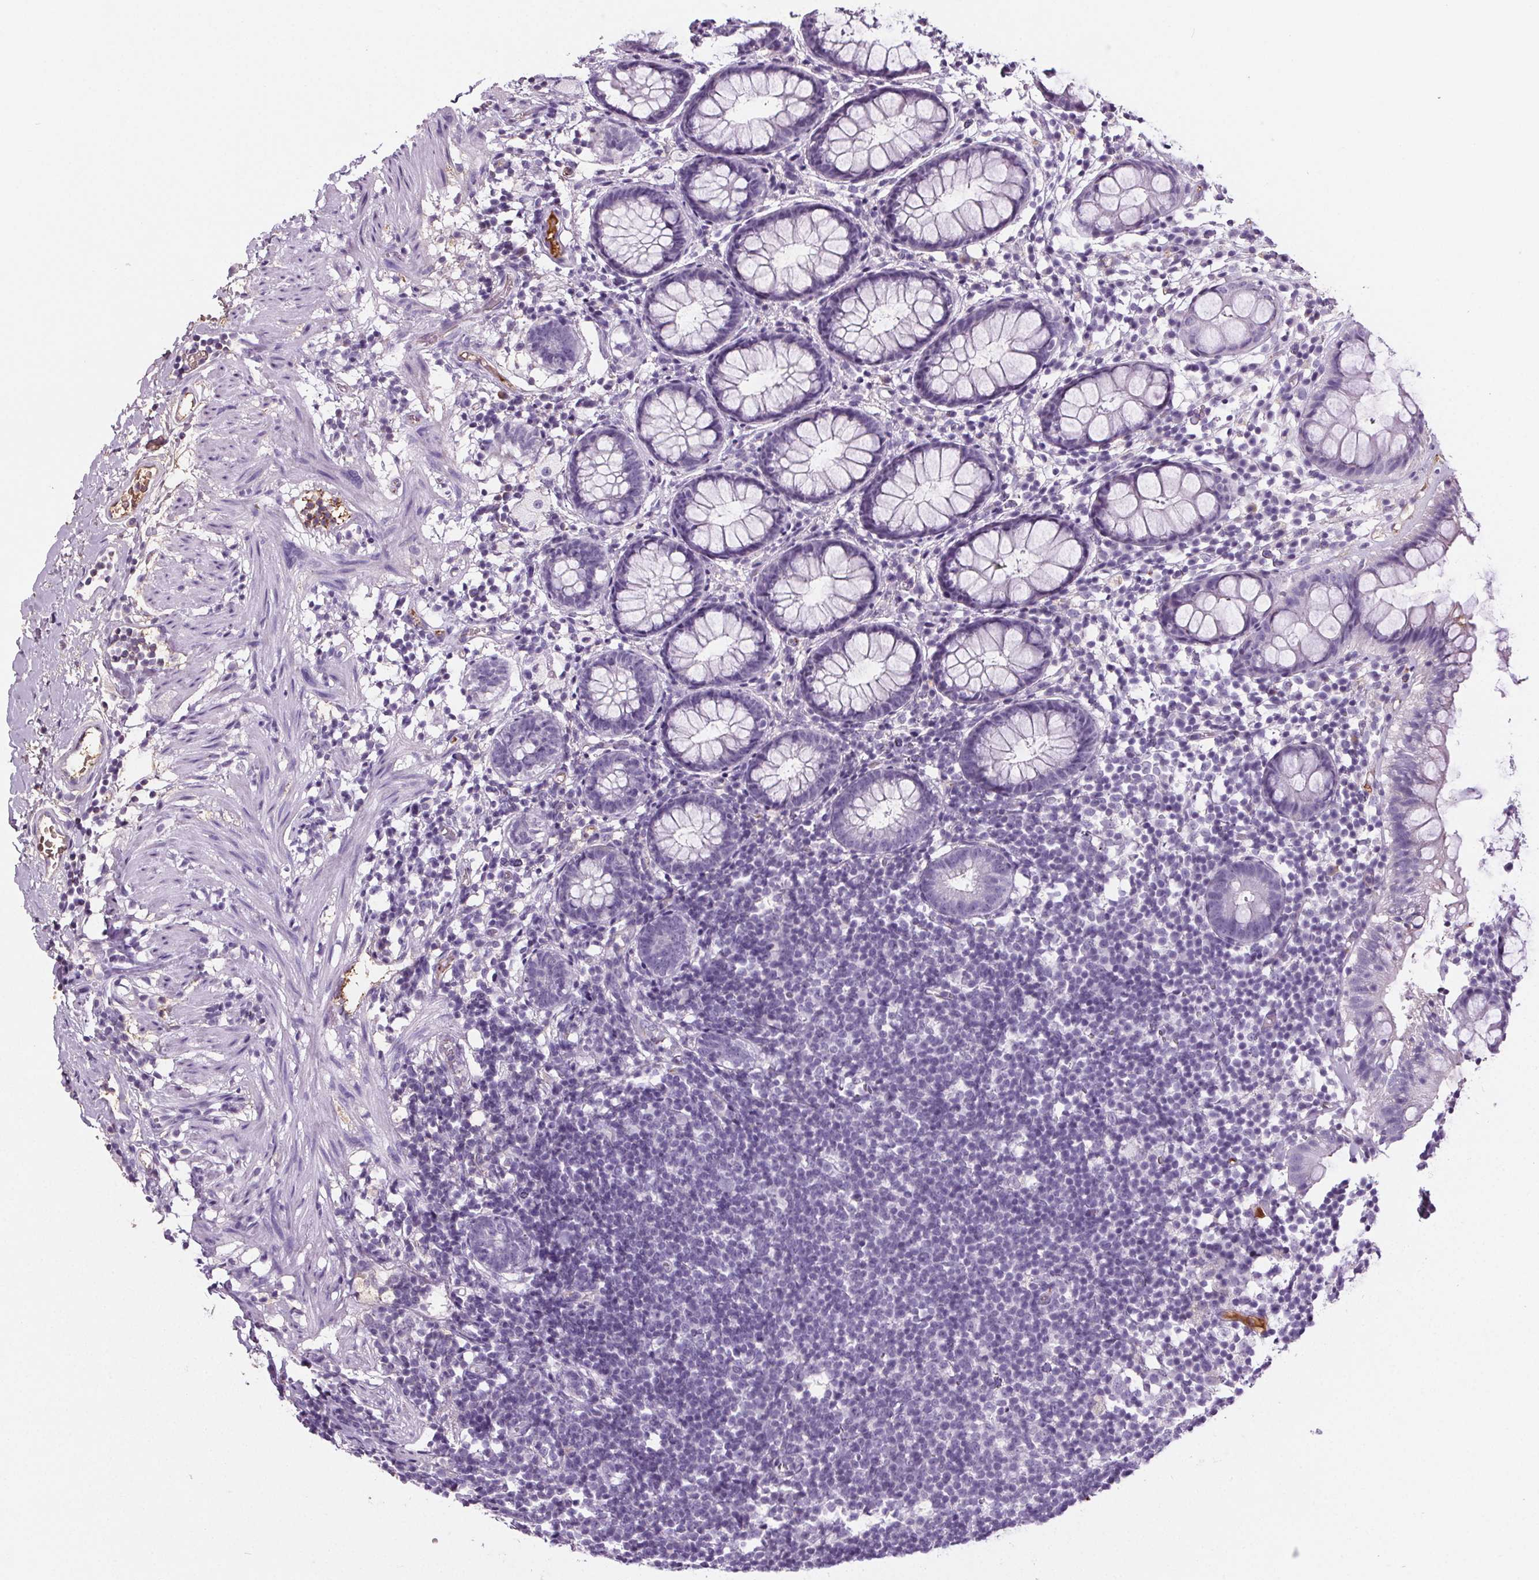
{"staining": {"intensity": "negative", "quantity": "none", "location": "none"}, "tissue": "rectum", "cell_type": "Glandular cells", "image_type": "normal", "snomed": [{"axis": "morphology", "description": "Normal tissue, NOS"}, {"axis": "topography", "description": "Rectum"}], "caption": "The image exhibits no staining of glandular cells in benign rectum.", "gene": "CD5L", "patient": {"sex": "female", "age": 62}}